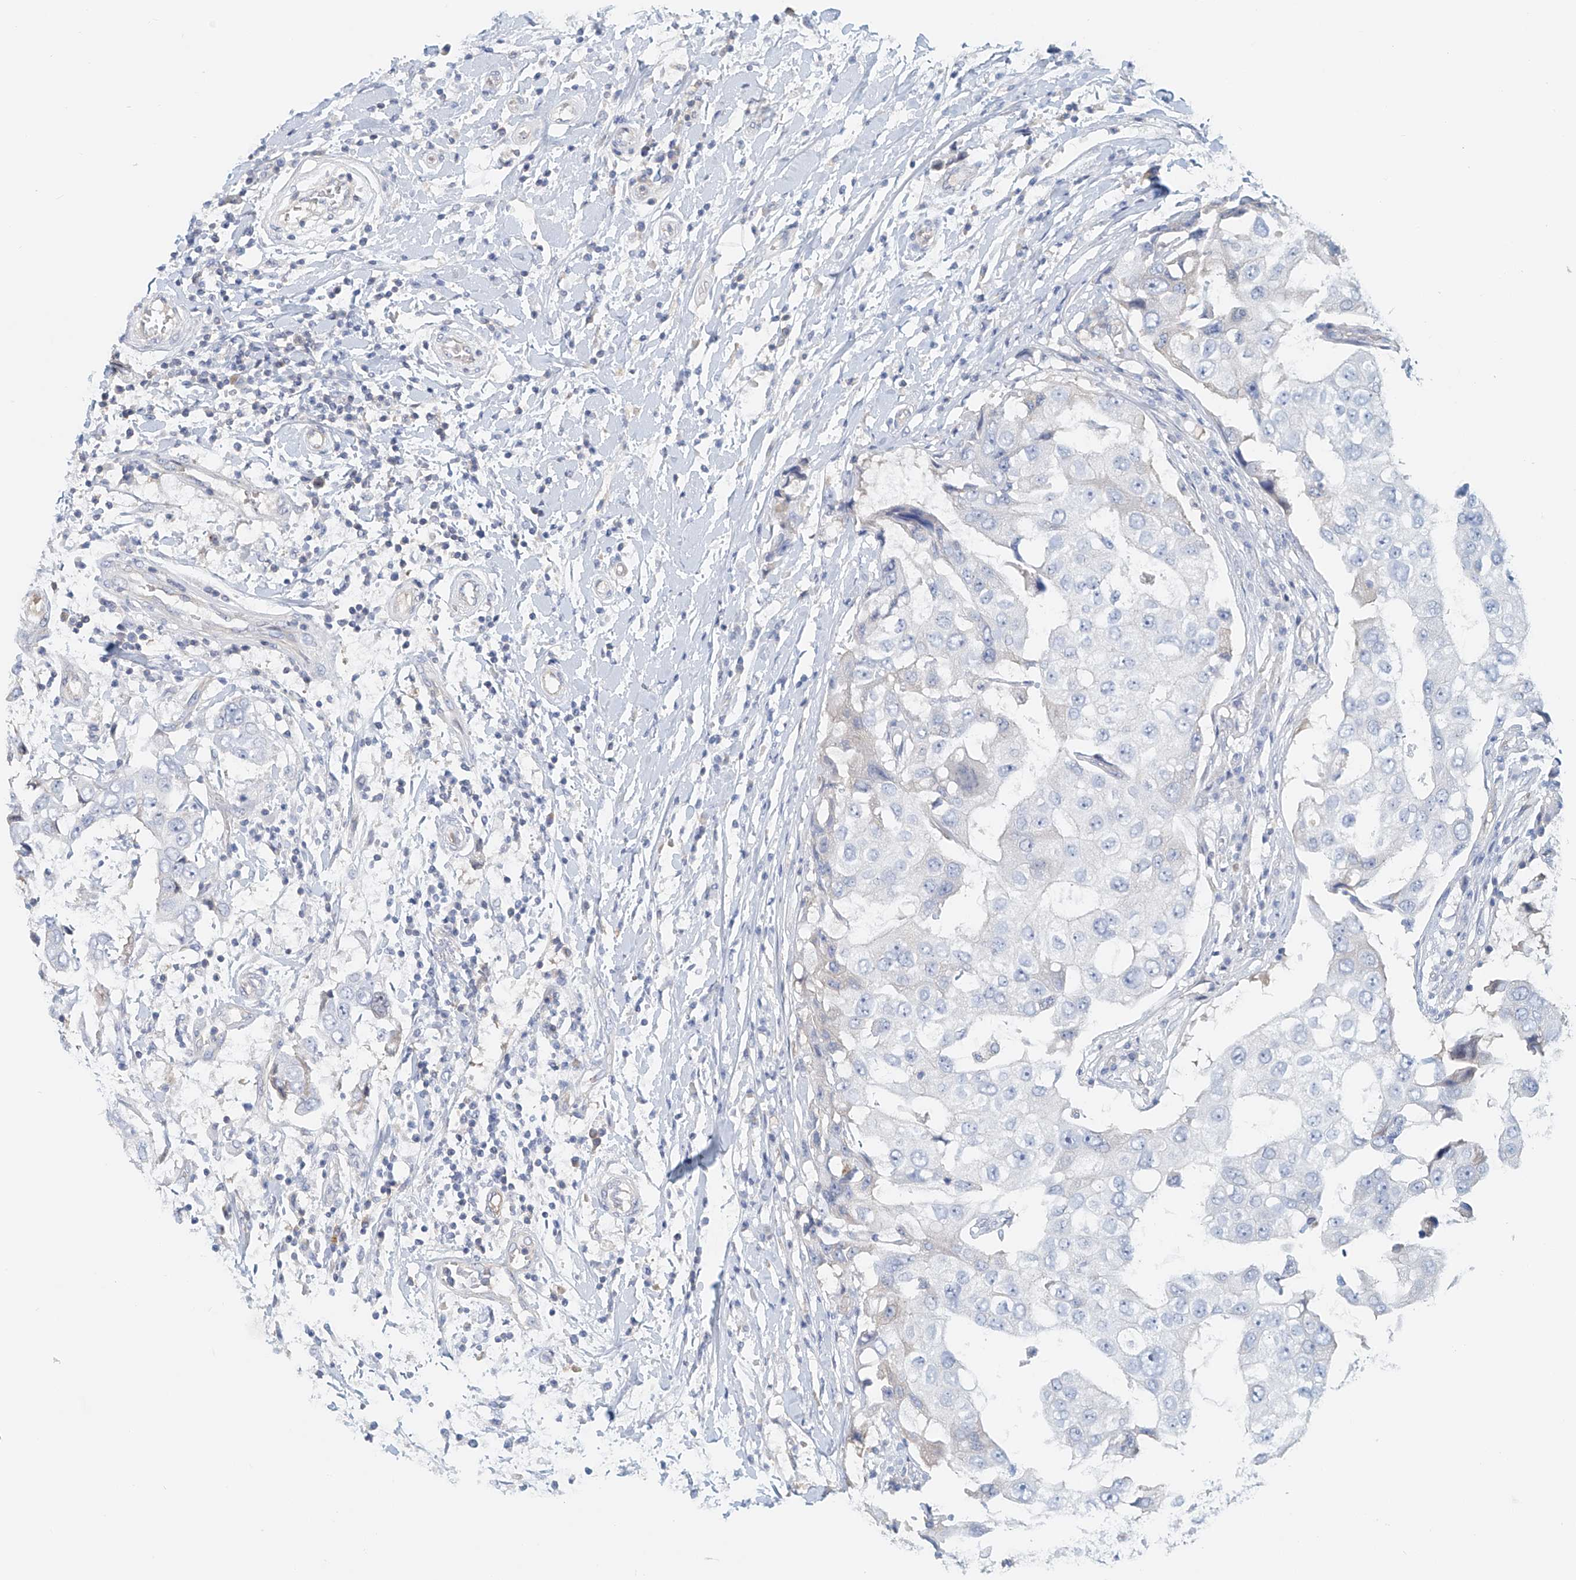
{"staining": {"intensity": "negative", "quantity": "none", "location": "none"}, "tissue": "breast cancer", "cell_type": "Tumor cells", "image_type": "cancer", "snomed": [{"axis": "morphology", "description": "Duct carcinoma"}, {"axis": "topography", "description": "Breast"}], "caption": "Breast cancer was stained to show a protein in brown. There is no significant expression in tumor cells.", "gene": "FRYL", "patient": {"sex": "female", "age": 27}}